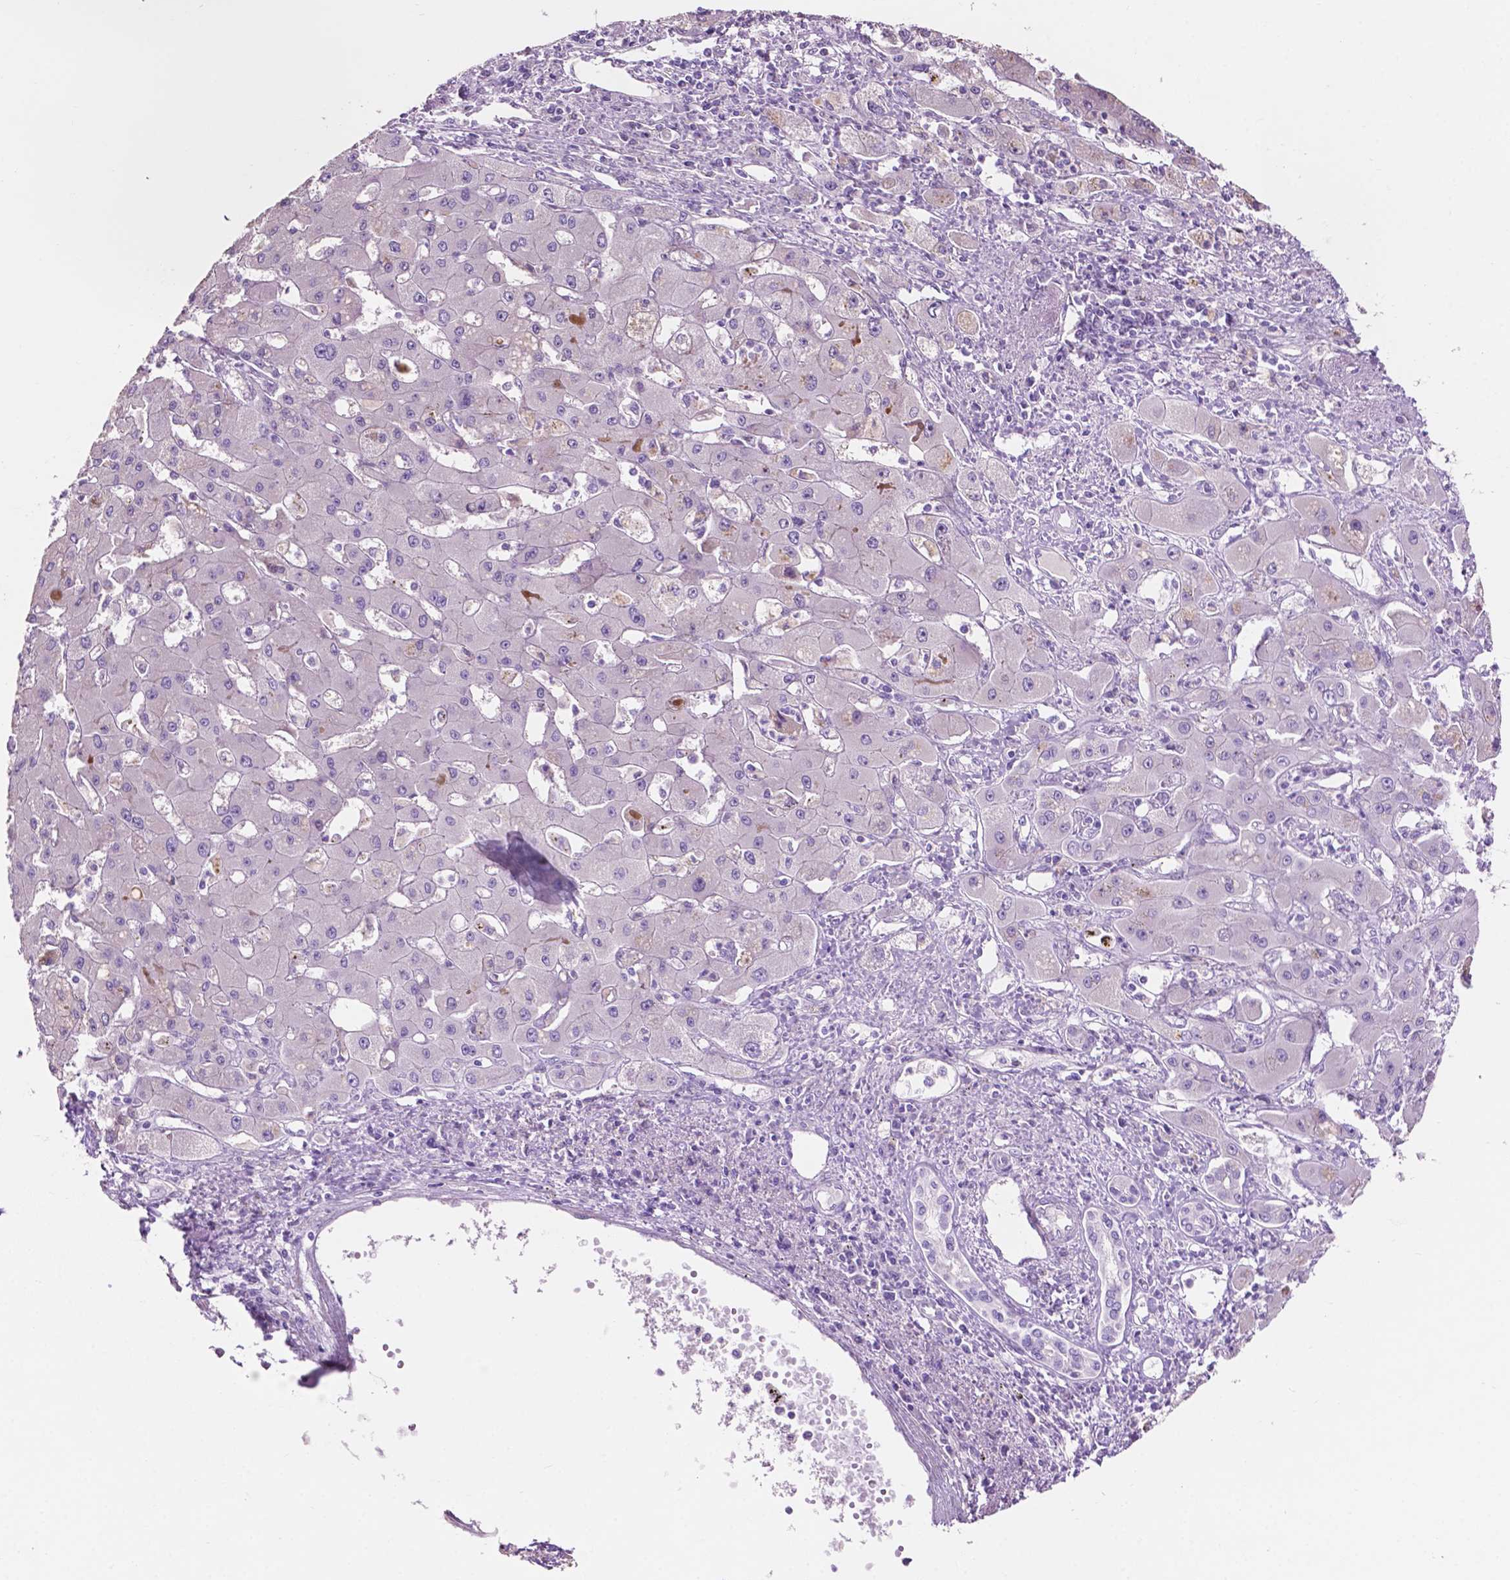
{"staining": {"intensity": "negative", "quantity": "none", "location": "none"}, "tissue": "liver cancer", "cell_type": "Tumor cells", "image_type": "cancer", "snomed": [{"axis": "morphology", "description": "Cholangiocarcinoma"}, {"axis": "topography", "description": "Liver"}], "caption": "This histopathology image is of cholangiocarcinoma (liver) stained with immunohistochemistry to label a protein in brown with the nuclei are counter-stained blue. There is no positivity in tumor cells.", "gene": "CLDN17", "patient": {"sex": "male", "age": 67}}